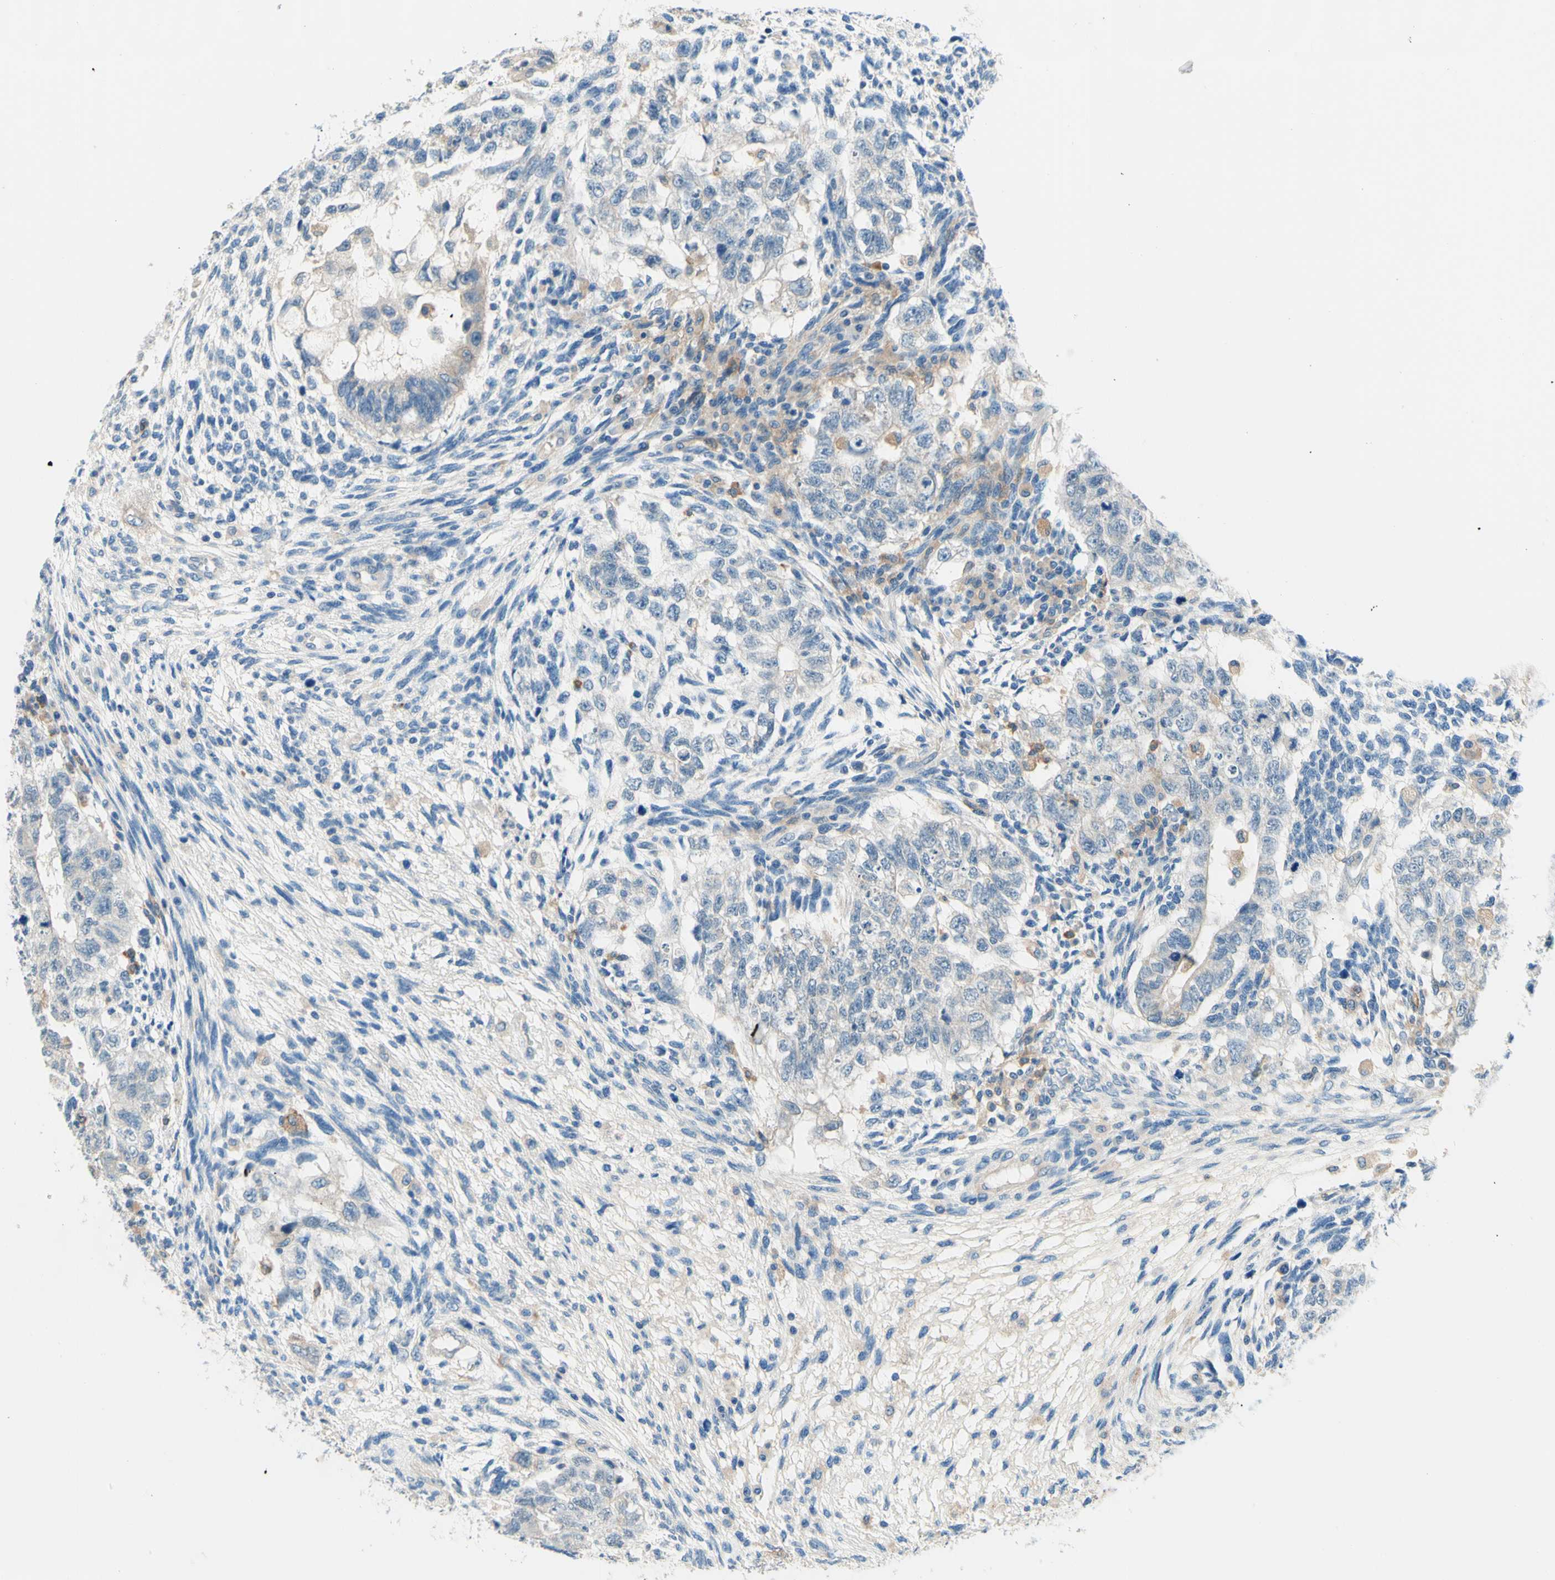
{"staining": {"intensity": "weak", "quantity": "<25%", "location": "cytoplasmic/membranous"}, "tissue": "testis cancer", "cell_type": "Tumor cells", "image_type": "cancer", "snomed": [{"axis": "morphology", "description": "Normal tissue, NOS"}, {"axis": "morphology", "description": "Carcinoma, Embryonal, NOS"}, {"axis": "topography", "description": "Testis"}], "caption": "The image displays no significant expression in tumor cells of testis cancer.", "gene": "SIGLEC9", "patient": {"sex": "male", "age": 36}}